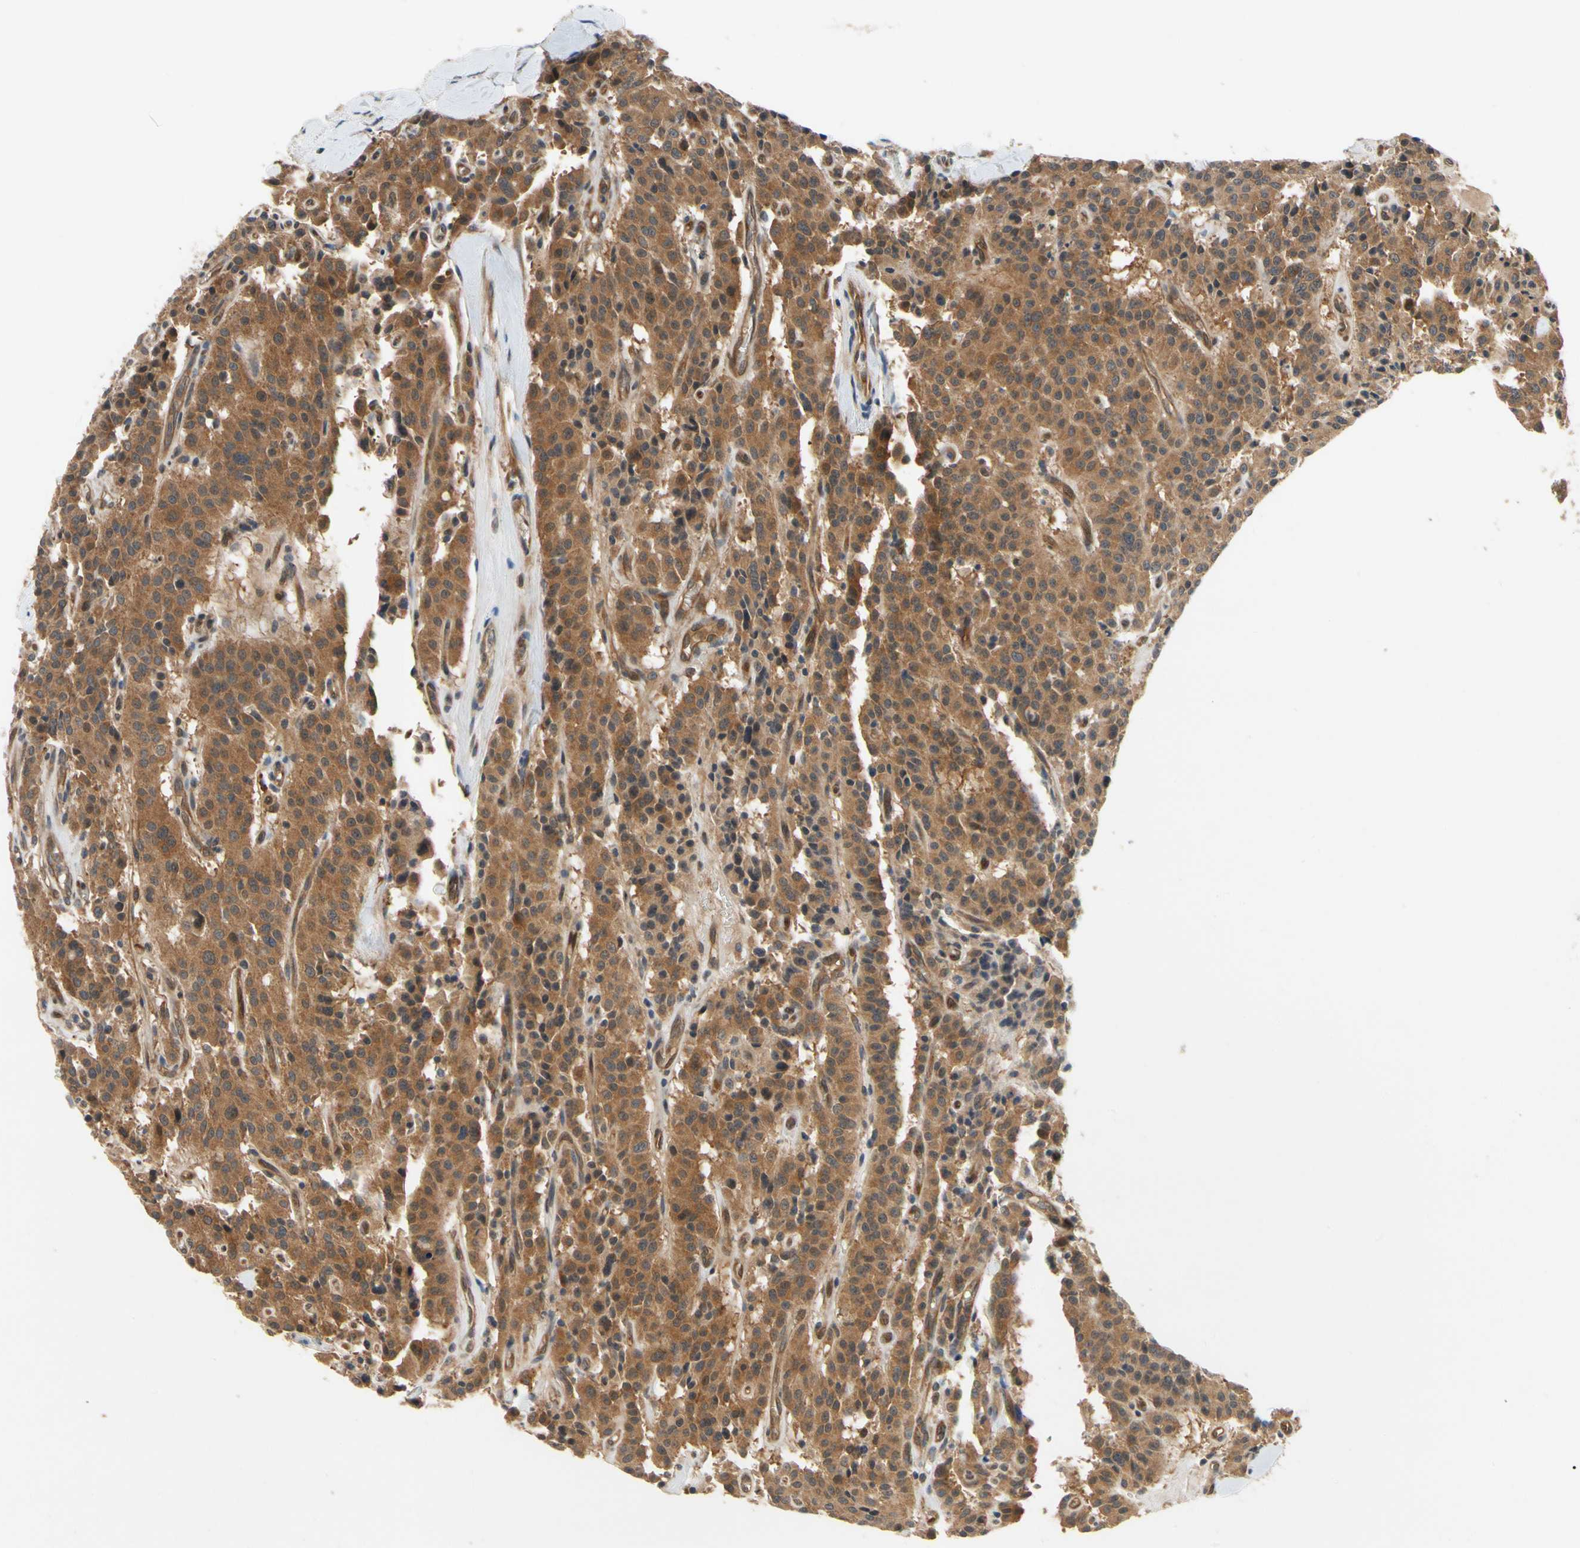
{"staining": {"intensity": "moderate", "quantity": ">75%", "location": "cytoplasmic/membranous"}, "tissue": "carcinoid", "cell_type": "Tumor cells", "image_type": "cancer", "snomed": [{"axis": "morphology", "description": "Carcinoid, malignant, NOS"}, {"axis": "topography", "description": "Lung"}], "caption": "The immunohistochemical stain labels moderate cytoplasmic/membranous positivity in tumor cells of carcinoid tissue. Ihc stains the protein in brown and the nuclei are stained blue.", "gene": "TDRP", "patient": {"sex": "male", "age": 30}}